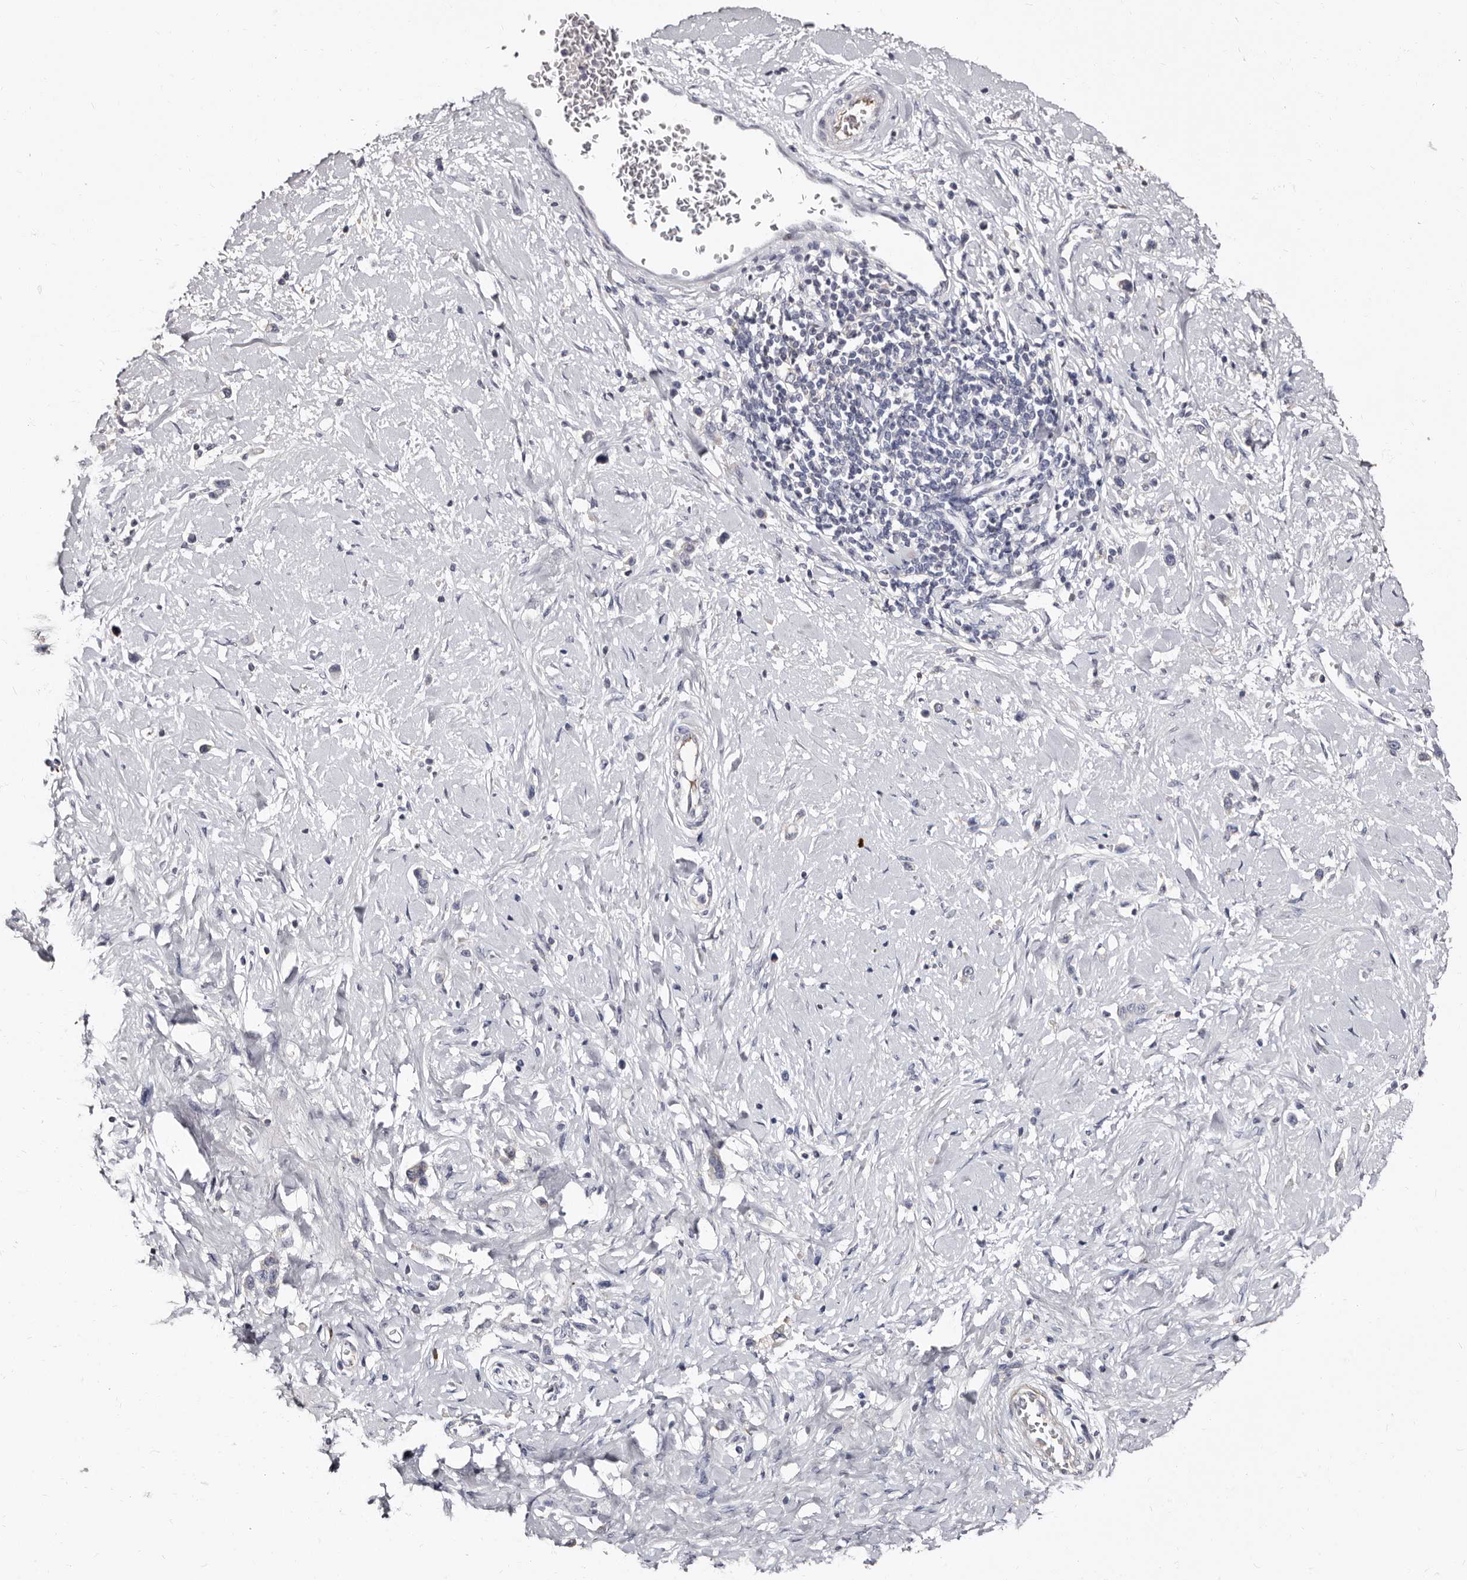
{"staining": {"intensity": "negative", "quantity": "none", "location": "none"}, "tissue": "stomach cancer", "cell_type": "Tumor cells", "image_type": "cancer", "snomed": [{"axis": "morphology", "description": "Adenocarcinoma, NOS"}, {"axis": "topography", "description": "Stomach"}], "caption": "Stomach adenocarcinoma stained for a protein using immunohistochemistry (IHC) shows no staining tumor cells.", "gene": "TBC1D22B", "patient": {"sex": "female", "age": 65}}